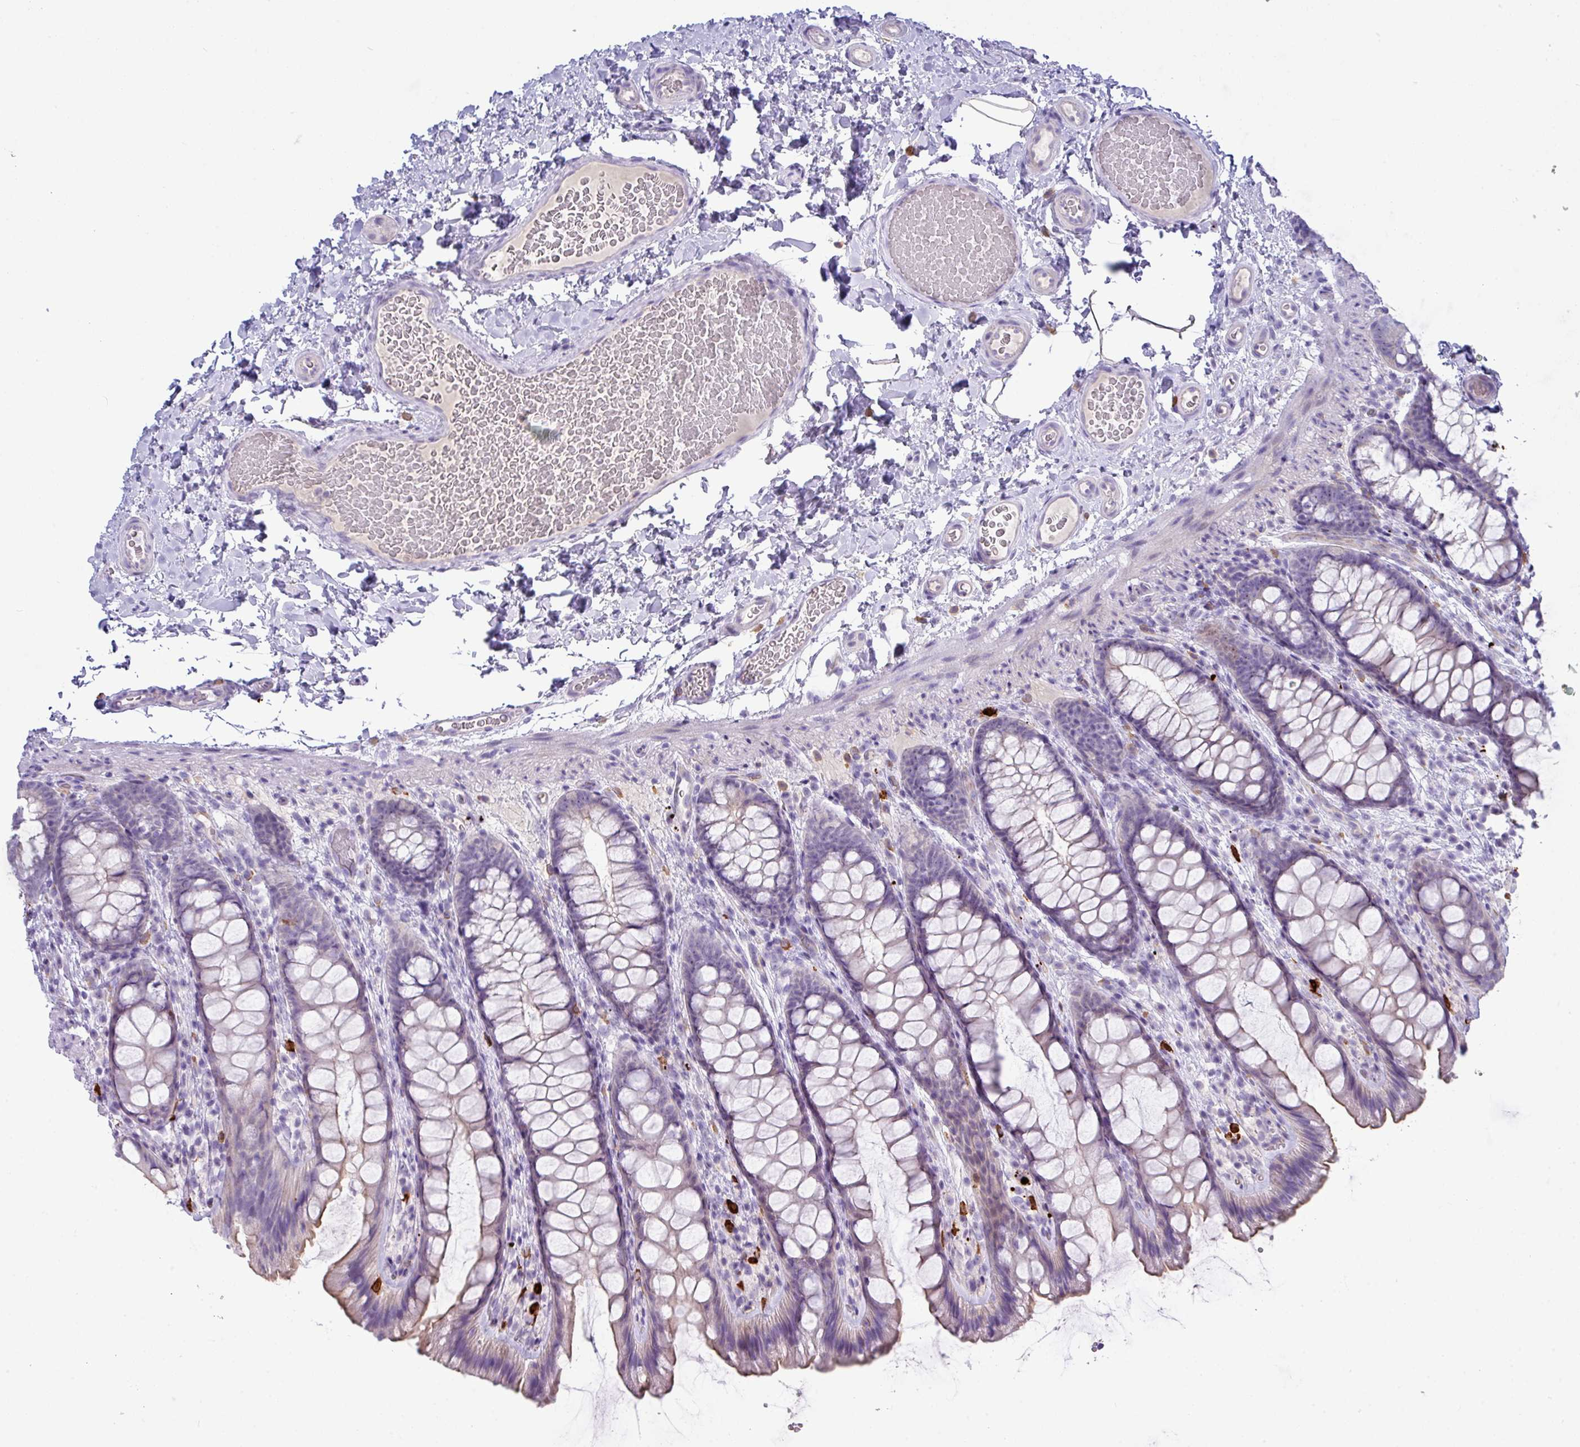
{"staining": {"intensity": "negative", "quantity": "none", "location": "none"}, "tissue": "colon", "cell_type": "Endothelial cells", "image_type": "normal", "snomed": [{"axis": "morphology", "description": "Normal tissue, NOS"}, {"axis": "topography", "description": "Colon"}], "caption": "The photomicrograph exhibits no significant staining in endothelial cells of colon. Nuclei are stained in blue.", "gene": "MRM2", "patient": {"sex": "male", "age": 46}}